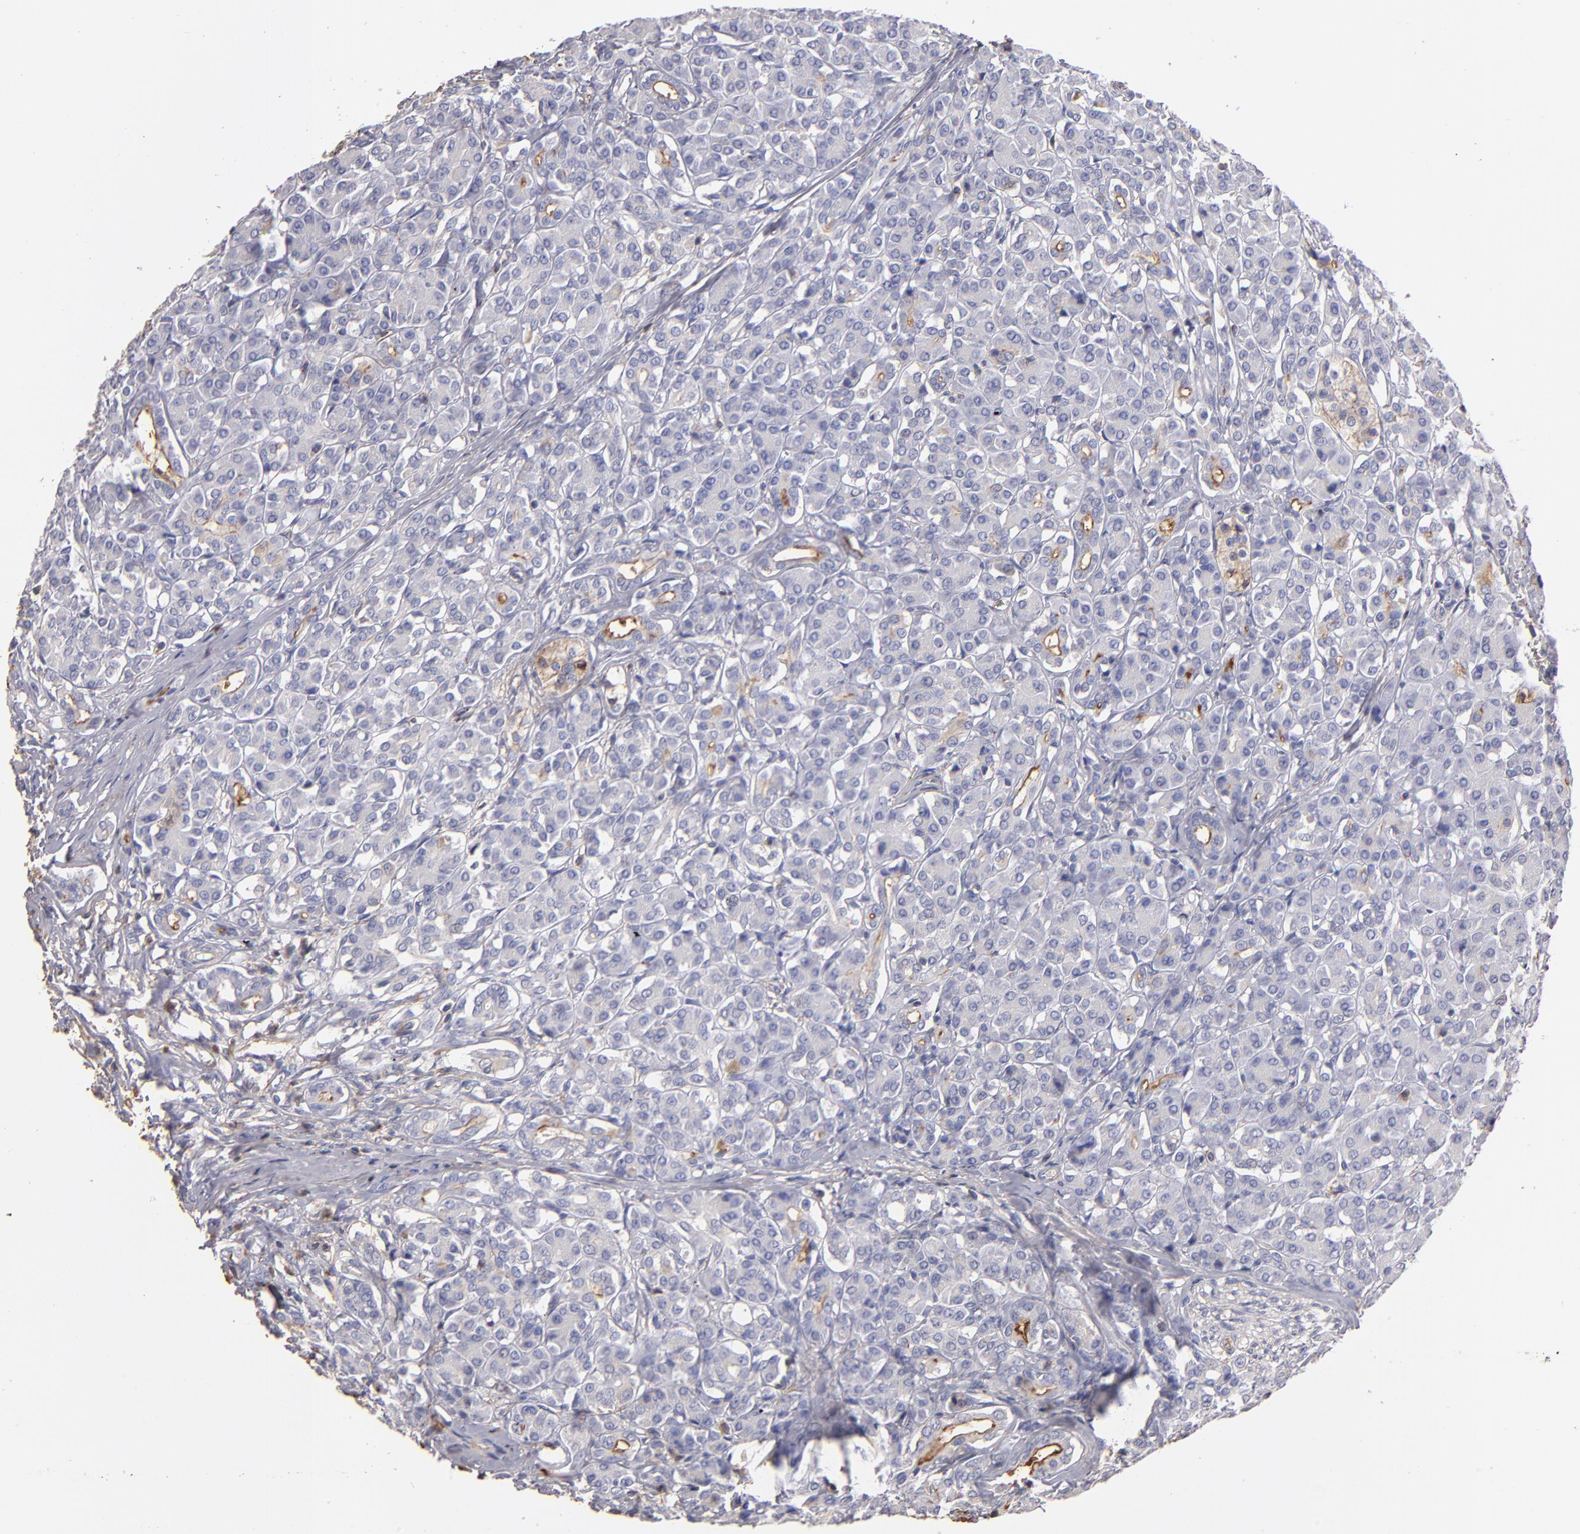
{"staining": {"intensity": "negative", "quantity": "none", "location": "none"}, "tissue": "pancreas", "cell_type": "Exocrine glandular cells", "image_type": "normal", "snomed": [{"axis": "morphology", "description": "Normal tissue, NOS"}, {"axis": "topography", "description": "Lymph node"}, {"axis": "topography", "description": "Pancreas"}], "caption": "High power microscopy histopathology image of an immunohistochemistry (IHC) image of unremarkable pancreas, revealing no significant expression in exocrine glandular cells. (DAB (3,3'-diaminobenzidine) immunohistochemistry, high magnification).", "gene": "ABCB1", "patient": {"sex": "male", "age": 59}}